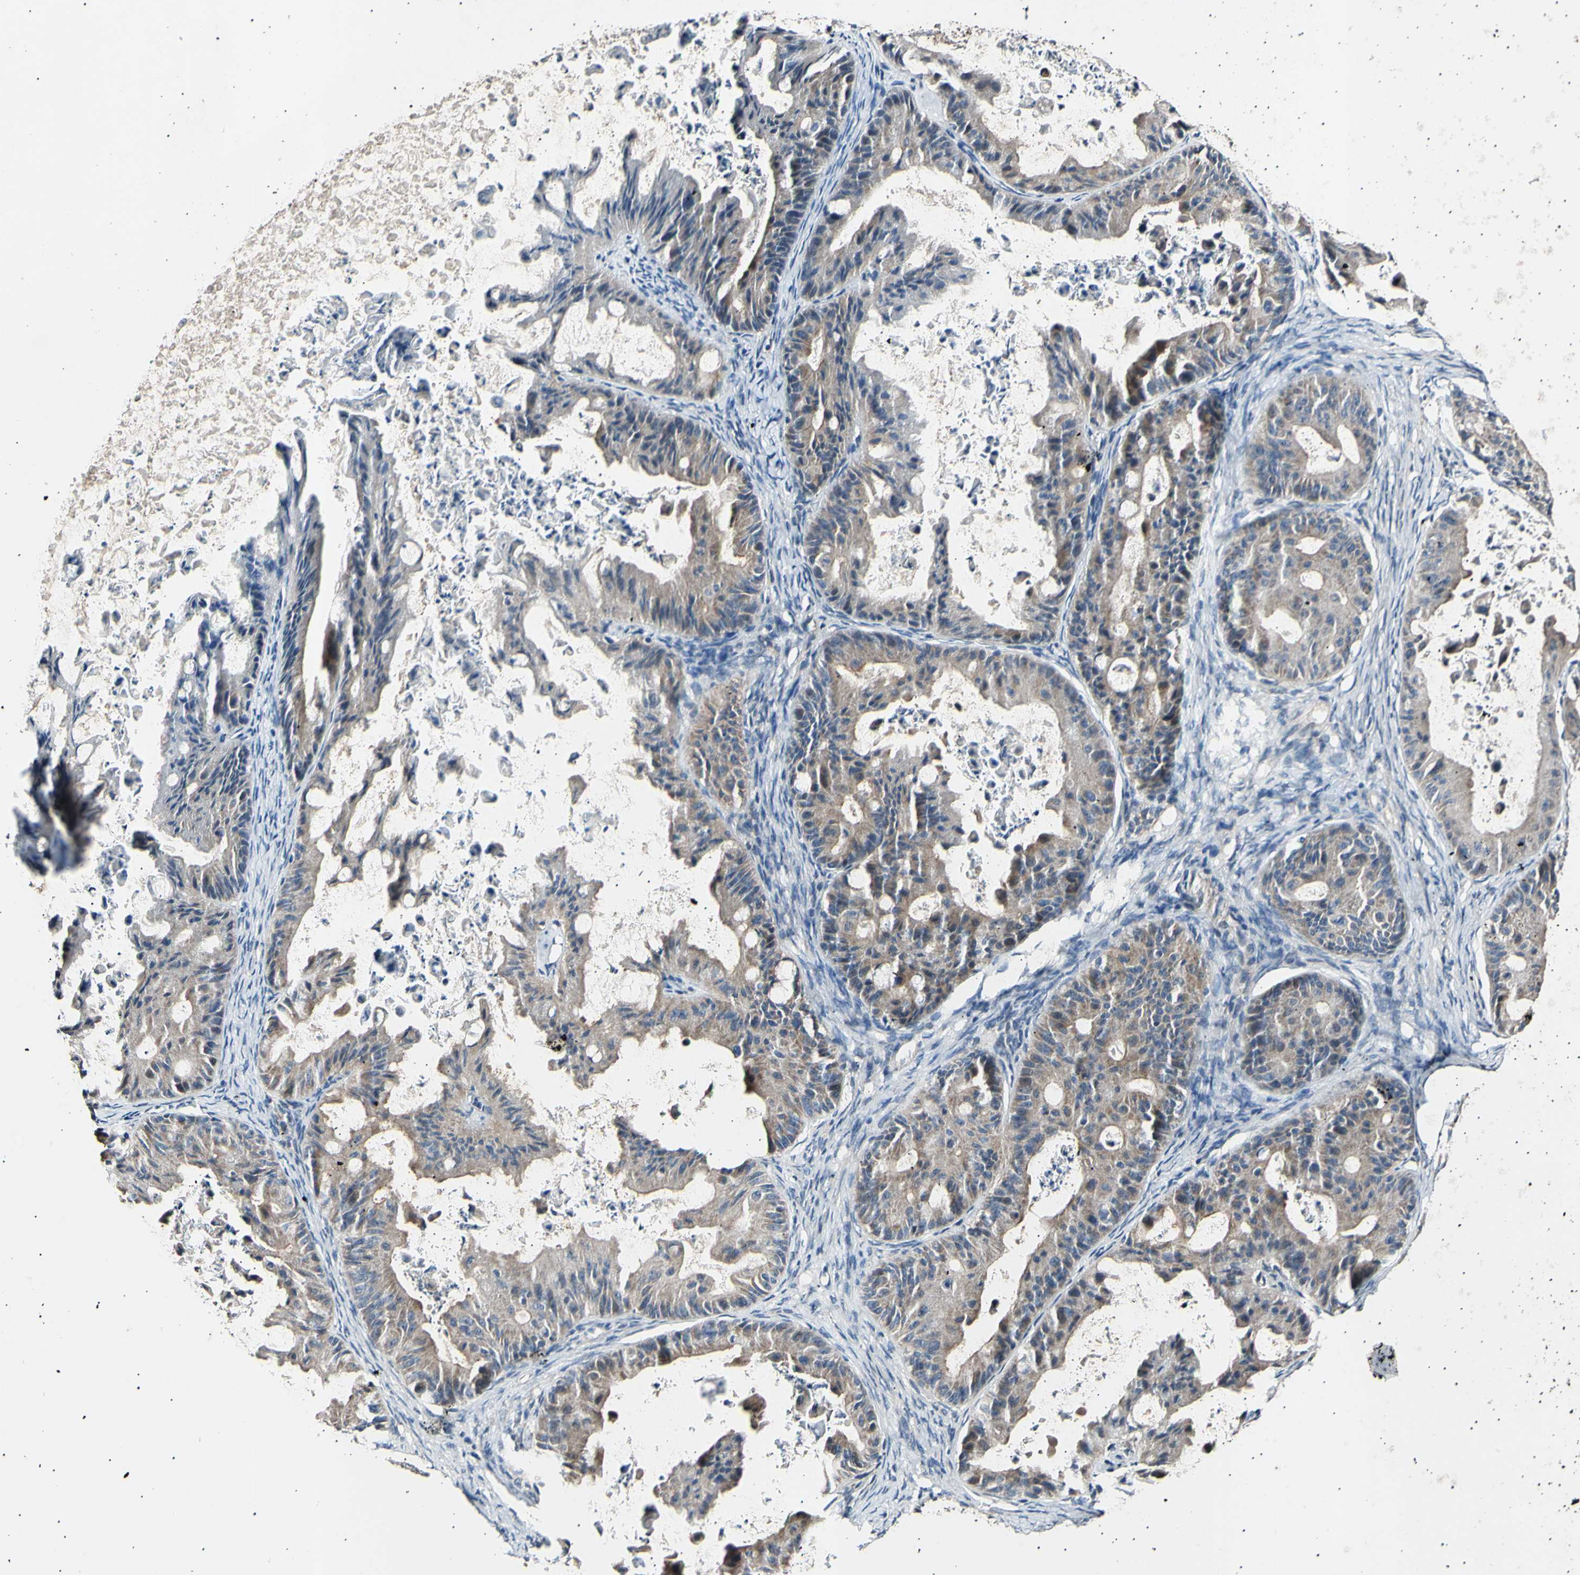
{"staining": {"intensity": "moderate", "quantity": ">75%", "location": "cytoplasmic/membranous"}, "tissue": "ovarian cancer", "cell_type": "Tumor cells", "image_type": "cancer", "snomed": [{"axis": "morphology", "description": "Cystadenocarcinoma, mucinous, NOS"}, {"axis": "topography", "description": "Ovary"}], "caption": "Approximately >75% of tumor cells in human ovarian cancer (mucinous cystadenocarcinoma) exhibit moderate cytoplasmic/membranous protein positivity as visualized by brown immunohistochemical staining.", "gene": "ITGA6", "patient": {"sex": "female", "age": 37}}